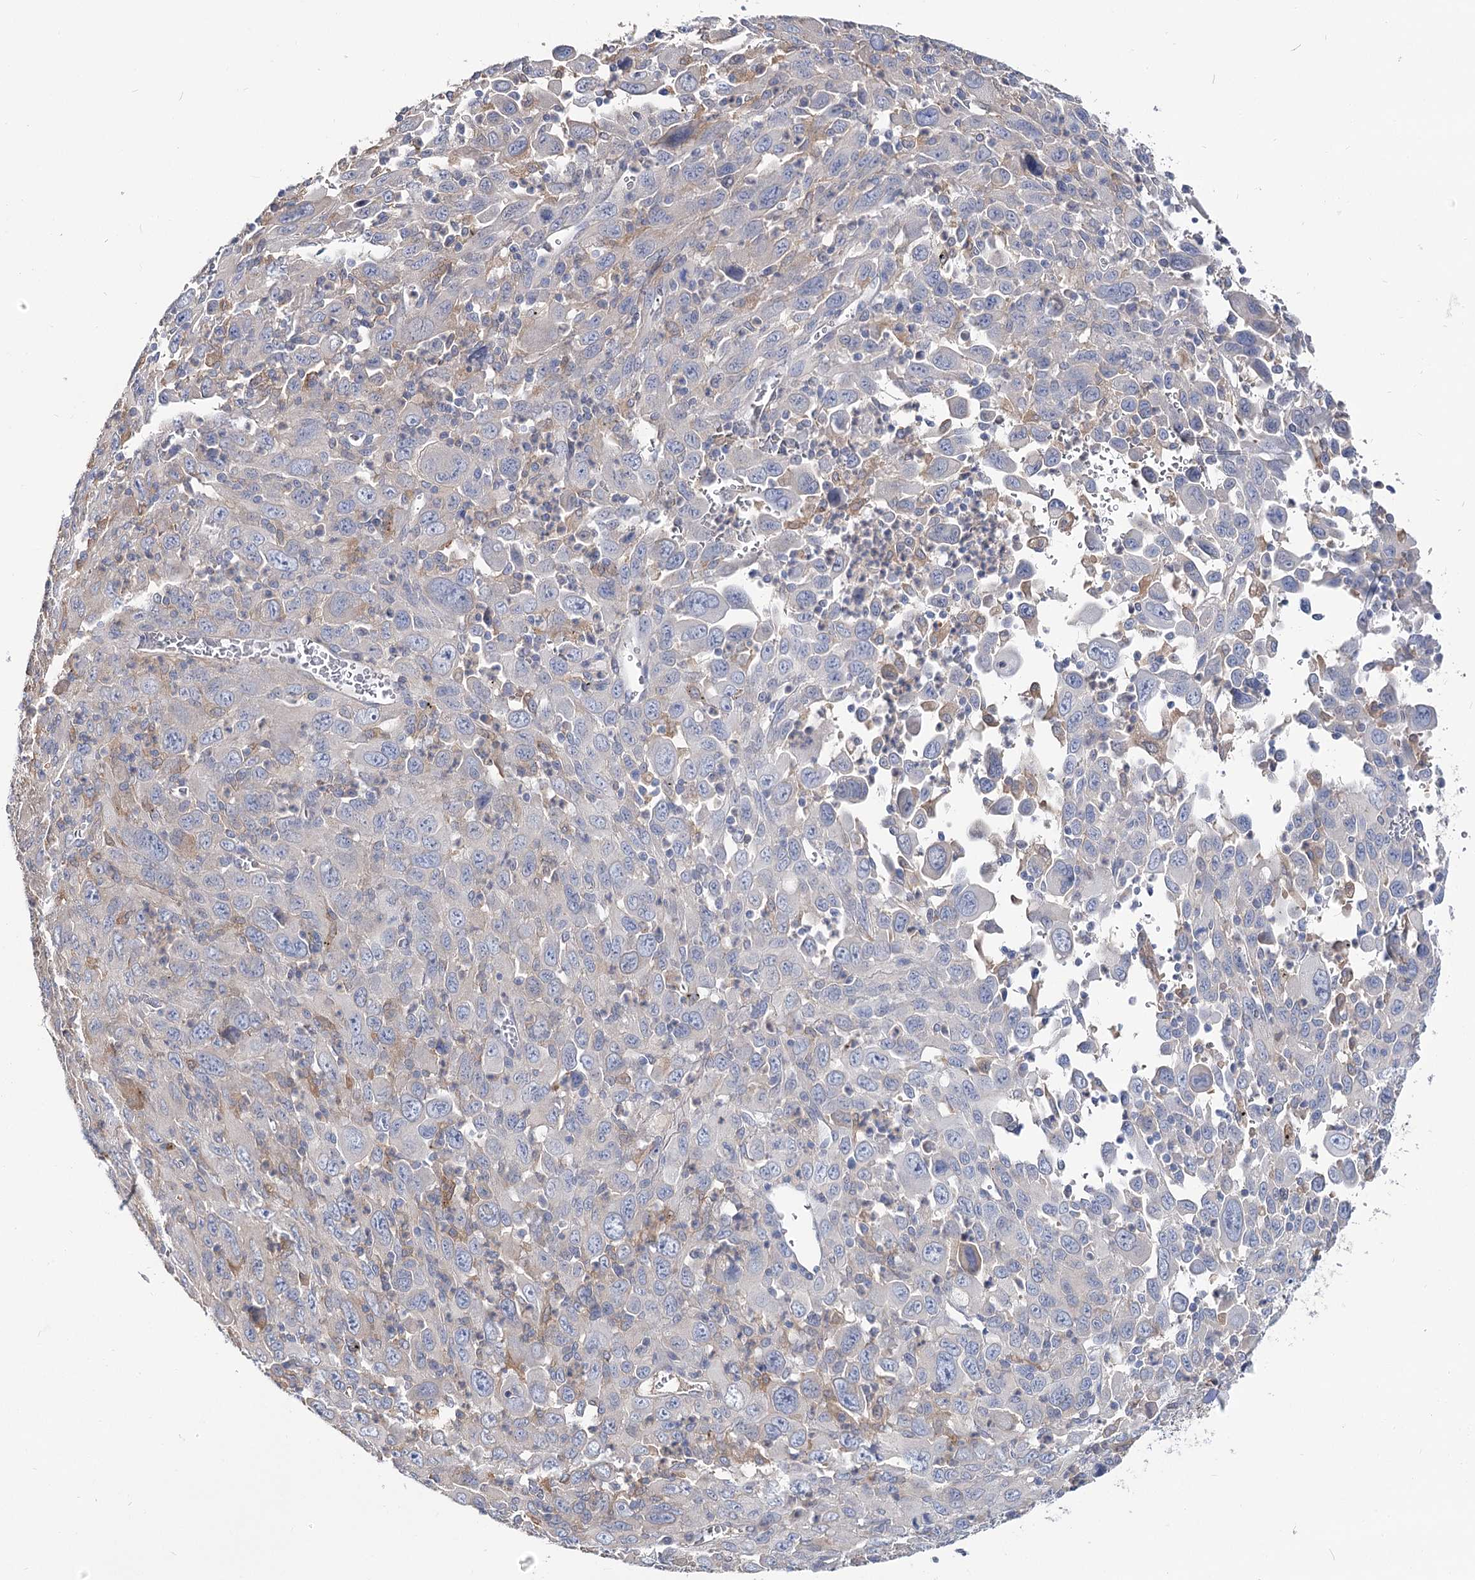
{"staining": {"intensity": "negative", "quantity": "none", "location": "none"}, "tissue": "melanoma", "cell_type": "Tumor cells", "image_type": "cancer", "snomed": [{"axis": "morphology", "description": "Malignant melanoma, Metastatic site"}, {"axis": "topography", "description": "Skin"}], "caption": "High power microscopy micrograph of an immunohistochemistry (IHC) image of melanoma, revealing no significant expression in tumor cells. (Stains: DAB (3,3'-diaminobenzidine) immunohistochemistry with hematoxylin counter stain, Microscopy: brightfield microscopy at high magnification).", "gene": "UGP2", "patient": {"sex": "female", "age": 56}}